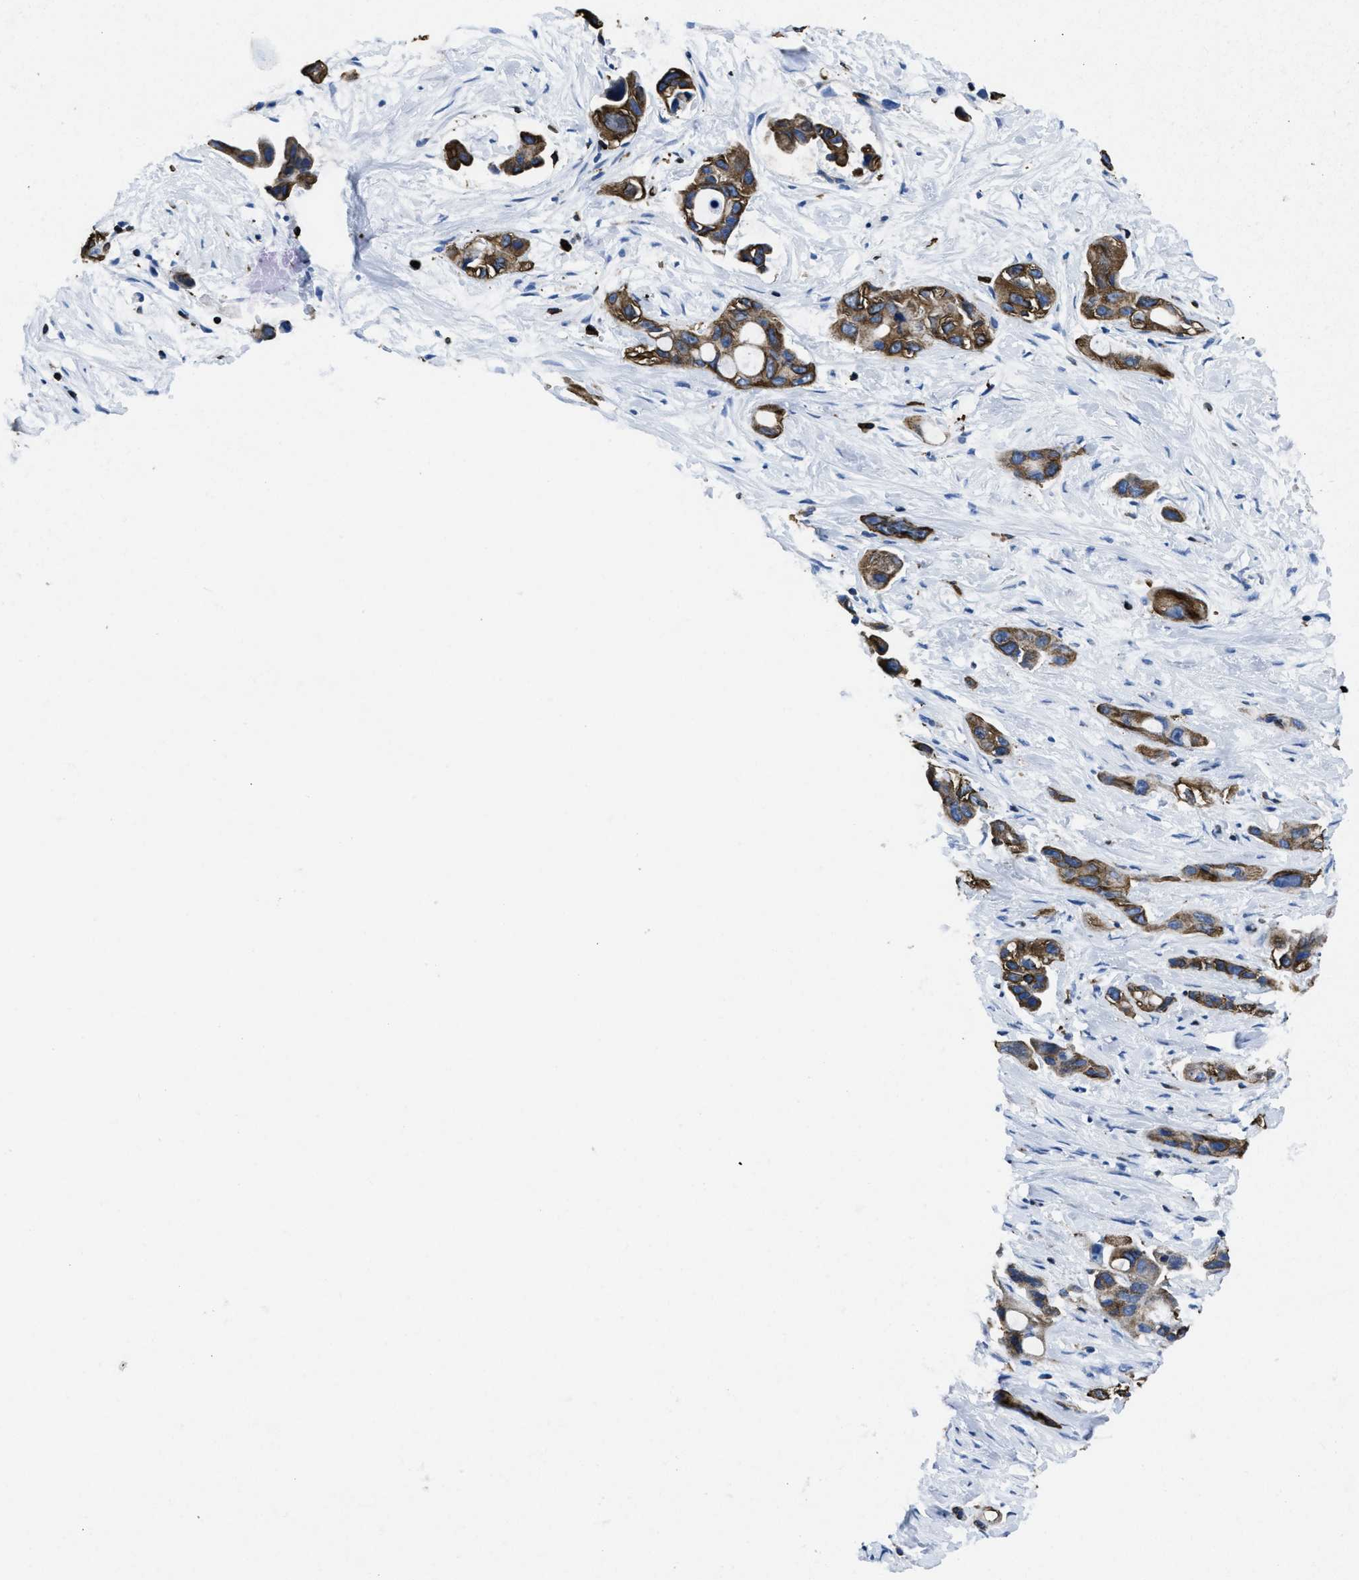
{"staining": {"intensity": "moderate", "quantity": ">75%", "location": "cytoplasmic/membranous"}, "tissue": "pancreatic cancer", "cell_type": "Tumor cells", "image_type": "cancer", "snomed": [{"axis": "morphology", "description": "Adenocarcinoma, NOS"}, {"axis": "topography", "description": "Pancreas"}], "caption": "DAB (3,3'-diaminobenzidine) immunohistochemical staining of pancreatic cancer (adenocarcinoma) shows moderate cytoplasmic/membranous protein staining in approximately >75% of tumor cells.", "gene": "ITGA3", "patient": {"sex": "male", "age": 53}}